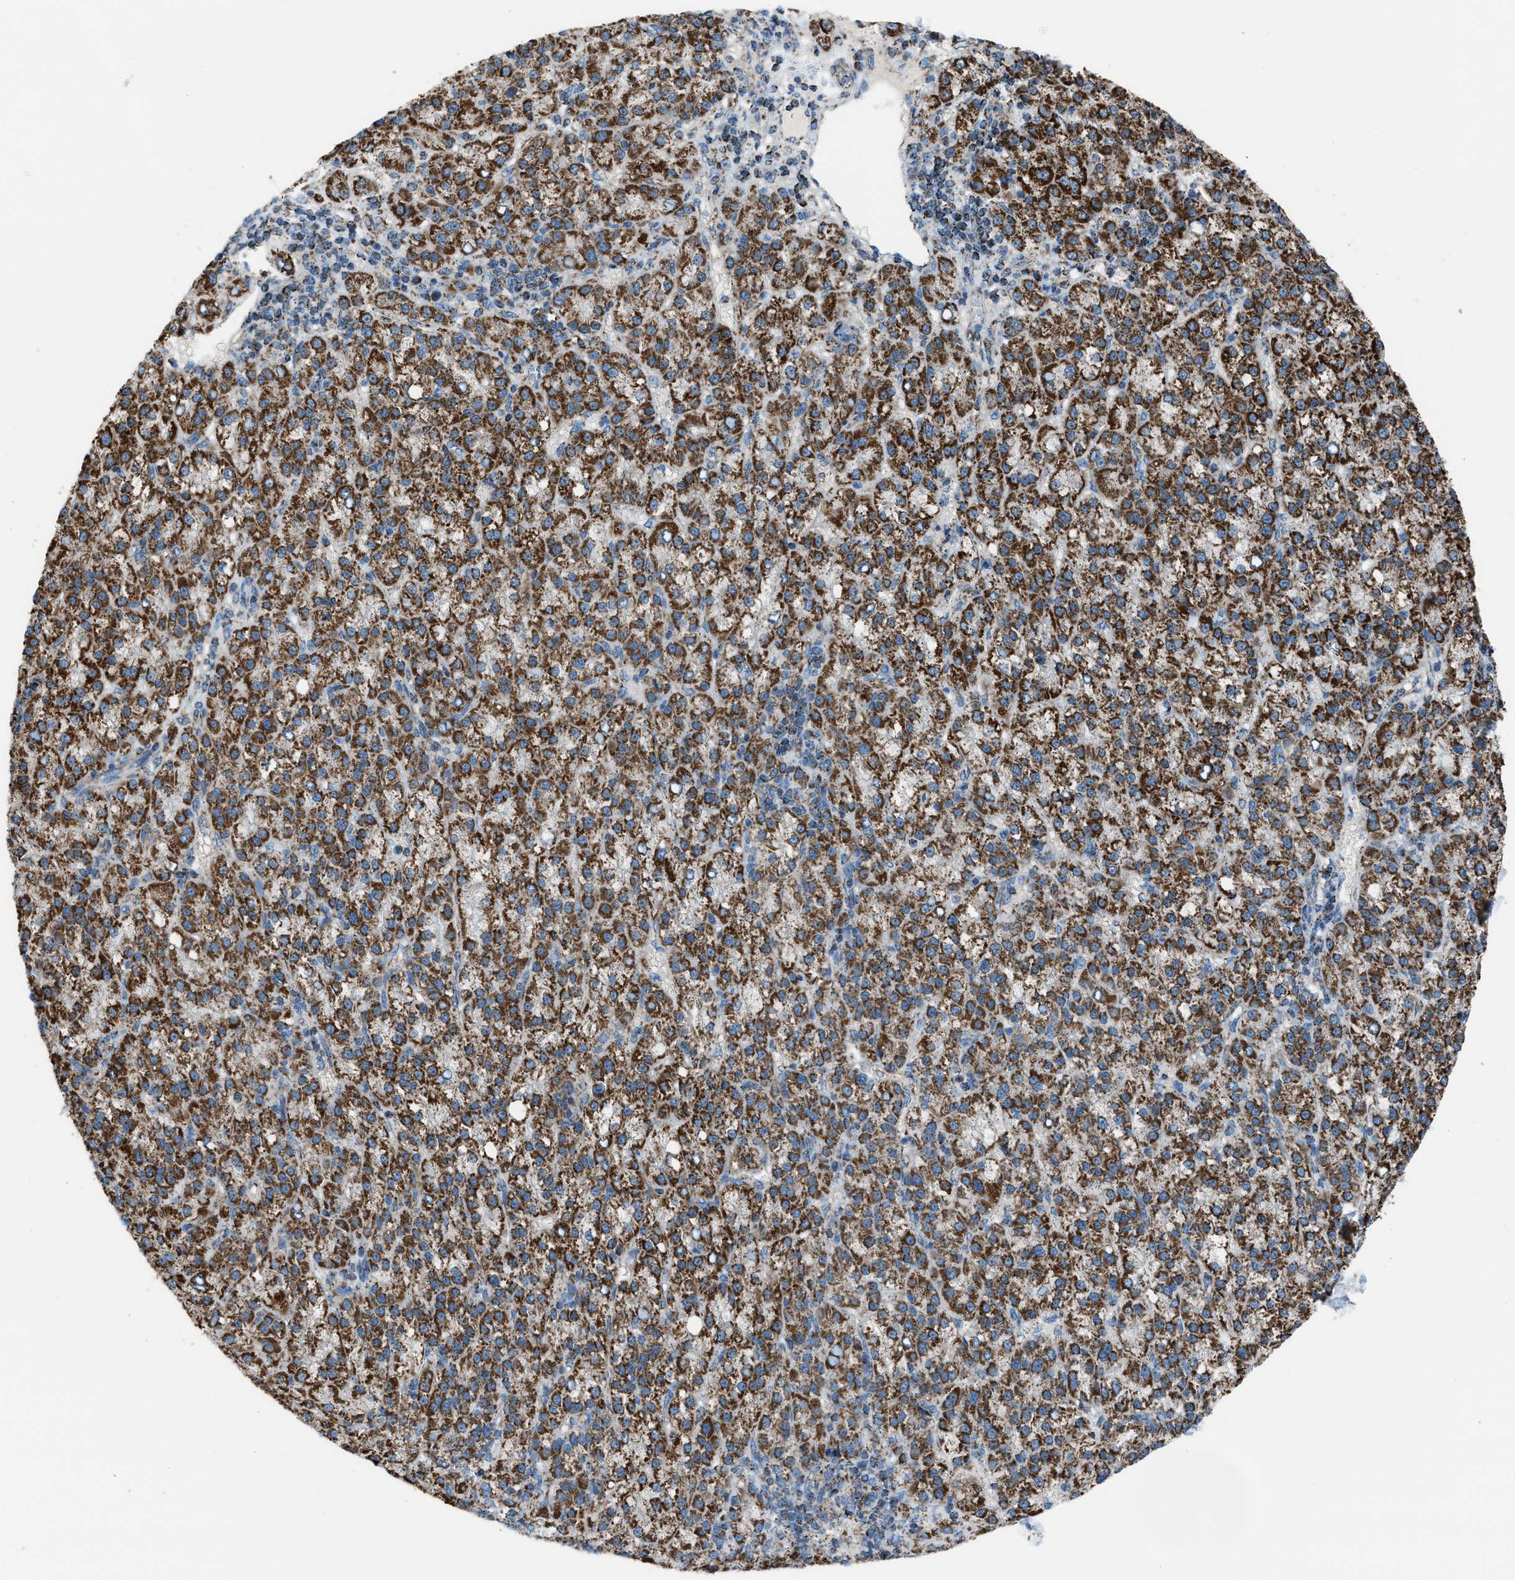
{"staining": {"intensity": "strong", "quantity": ">75%", "location": "cytoplasmic/membranous"}, "tissue": "liver cancer", "cell_type": "Tumor cells", "image_type": "cancer", "snomed": [{"axis": "morphology", "description": "Carcinoma, Hepatocellular, NOS"}, {"axis": "topography", "description": "Liver"}], "caption": "A micrograph of hepatocellular carcinoma (liver) stained for a protein demonstrates strong cytoplasmic/membranous brown staining in tumor cells.", "gene": "MDH2", "patient": {"sex": "female", "age": 58}}